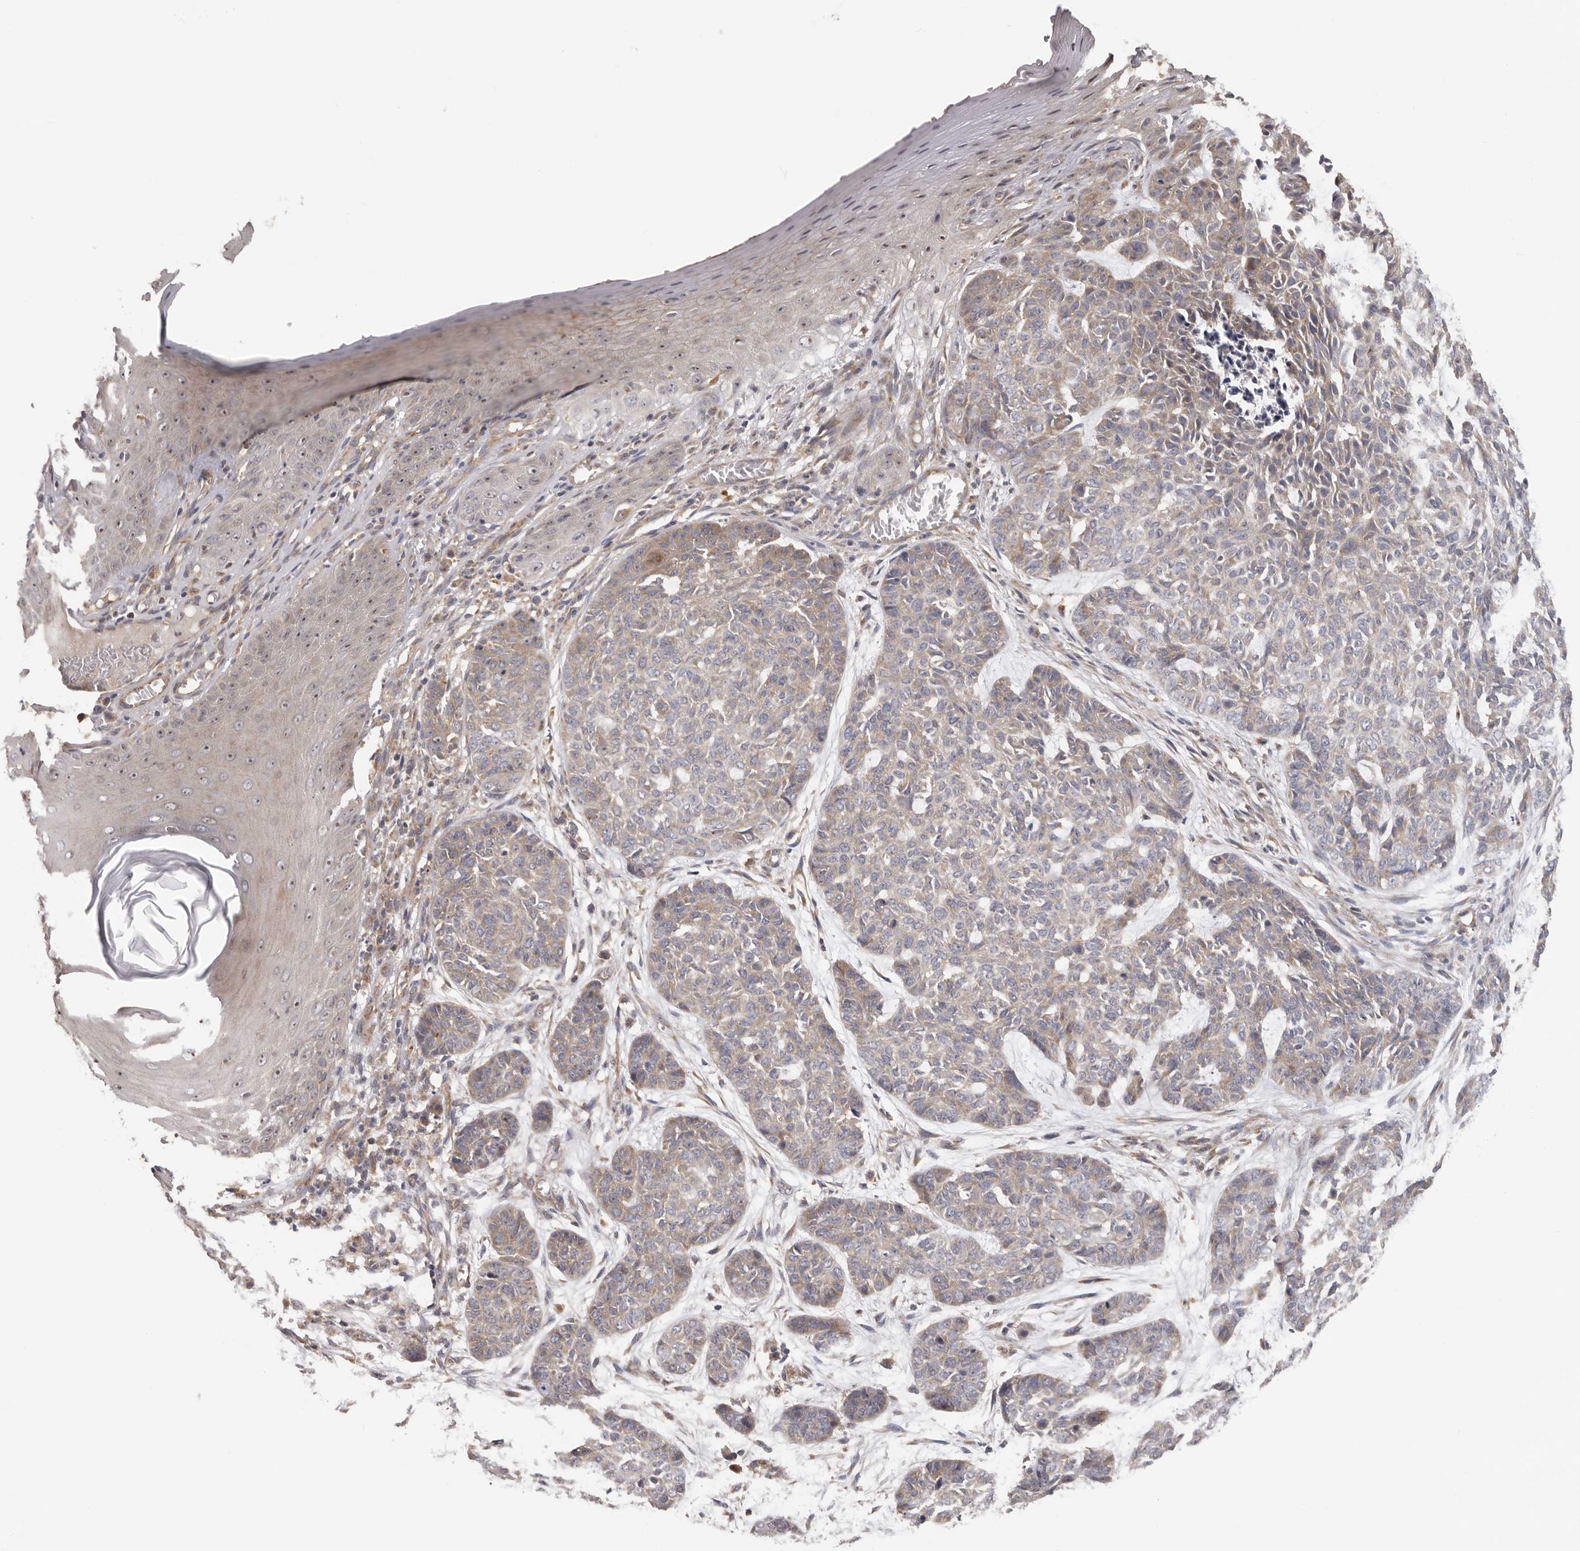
{"staining": {"intensity": "weak", "quantity": "<25%", "location": "cytoplasmic/membranous"}, "tissue": "skin cancer", "cell_type": "Tumor cells", "image_type": "cancer", "snomed": [{"axis": "morphology", "description": "Basal cell carcinoma"}, {"axis": "topography", "description": "Skin"}], "caption": "A micrograph of skin cancer stained for a protein exhibits no brown staining in tumor cells.", "gene": "HINT3", "patient": {"sex": "female", "age": 64}}